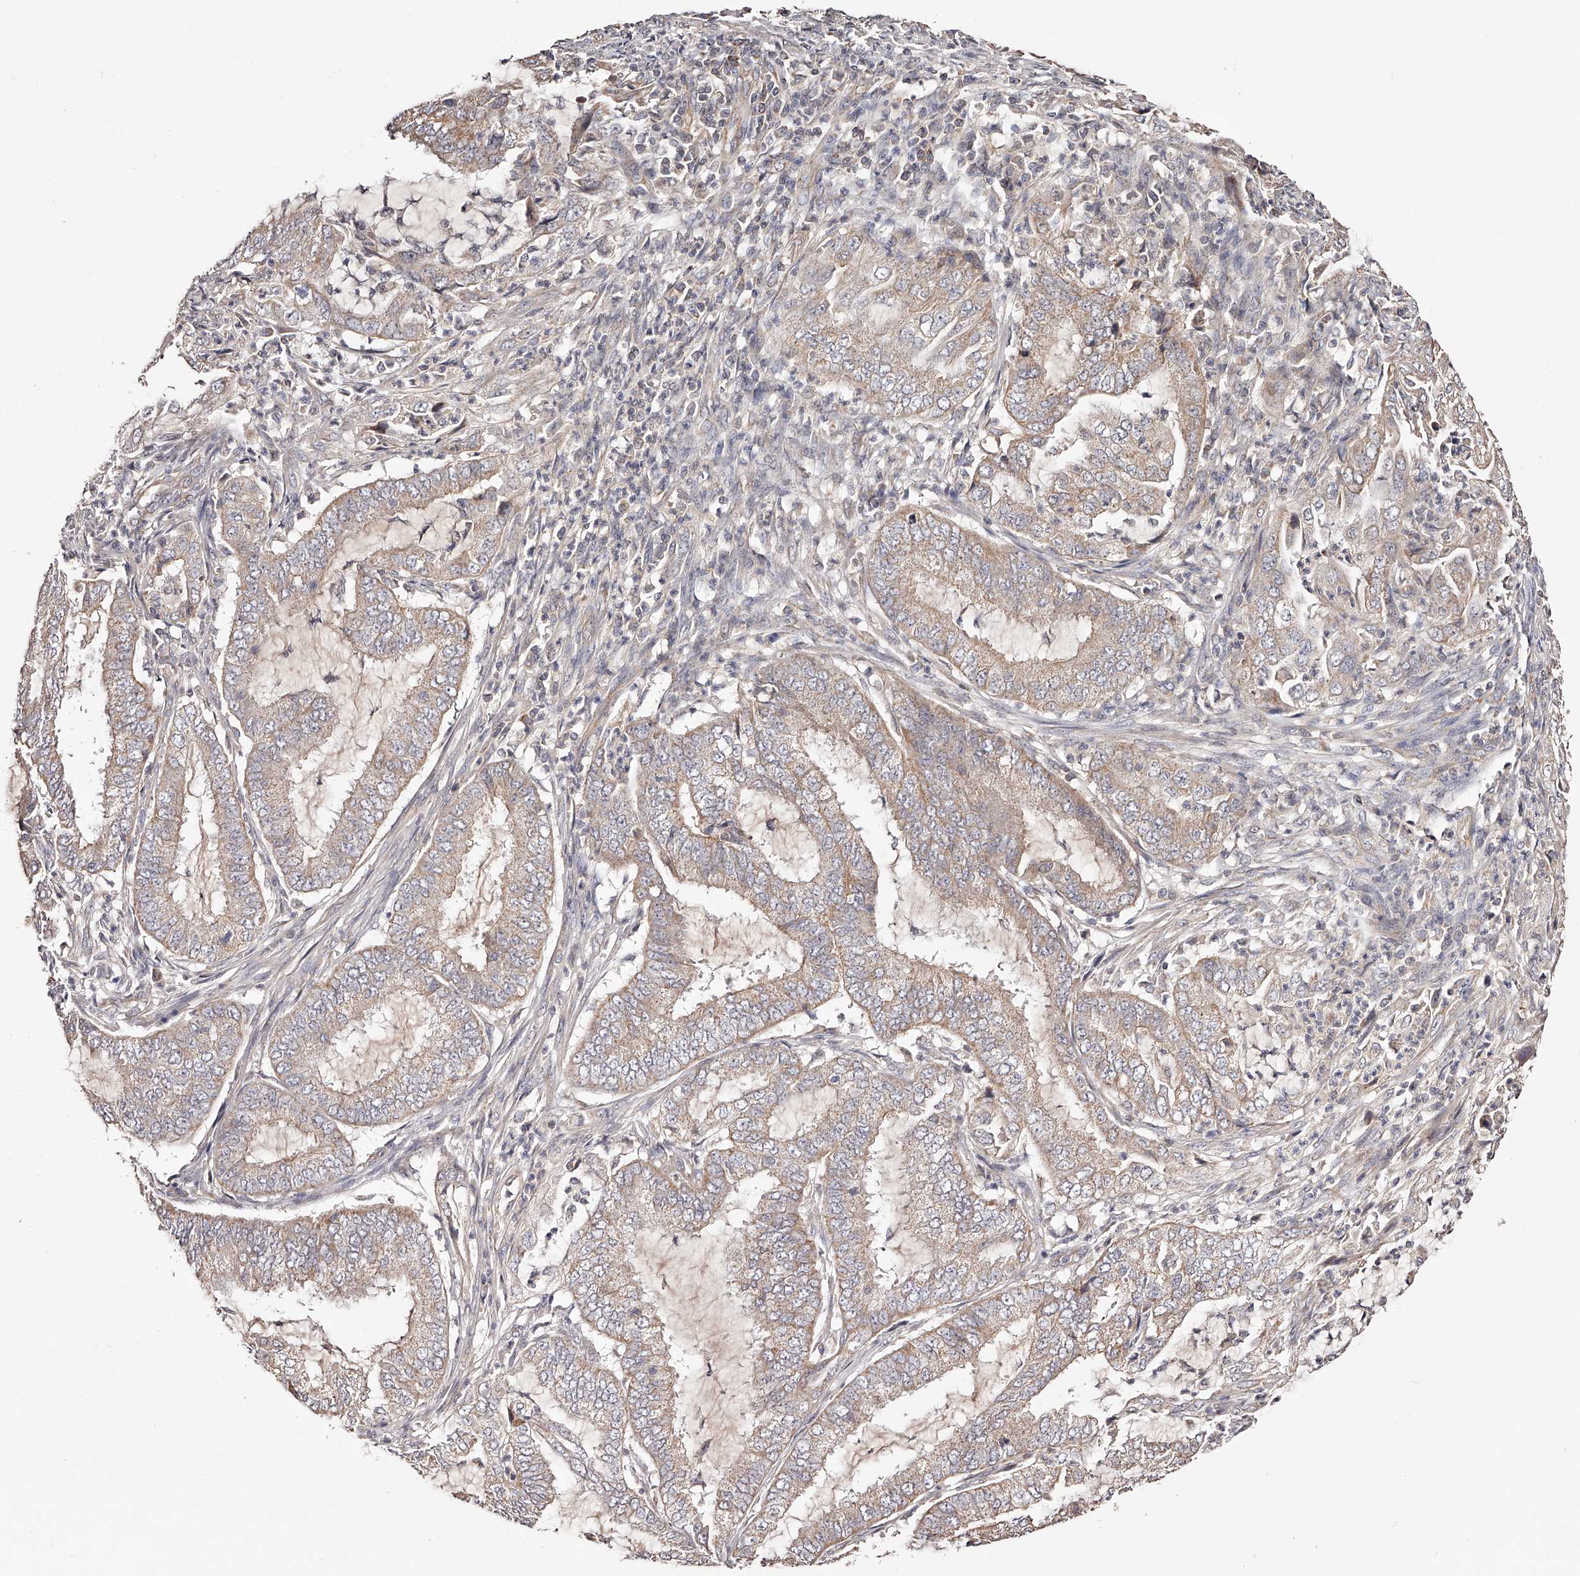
{"staining": {"intensity": "weak", "quantity": ">75%", "location": "cytoplasmic/membranous"}, "tissue": "endometrial cancer", "cell_type": "Tumor cells", "image_type": "cancer", "snomed": [{"axis": "morphology", "description": "Adenocarcinoma, NOS"}, {"axis": "topography", "description": "Endometrium"}], "caption": "A histopathology image of human endometrial cancer stained for a protein displays weak cytoplasmic/membranous brown staining in tumor cells. (DAB (3,3'-diaminobenzidine) IHC, brown staining for protein, blue staining for nuclei).", "gene": "USP21", "patient": {"sex": "female", "age": 51}}